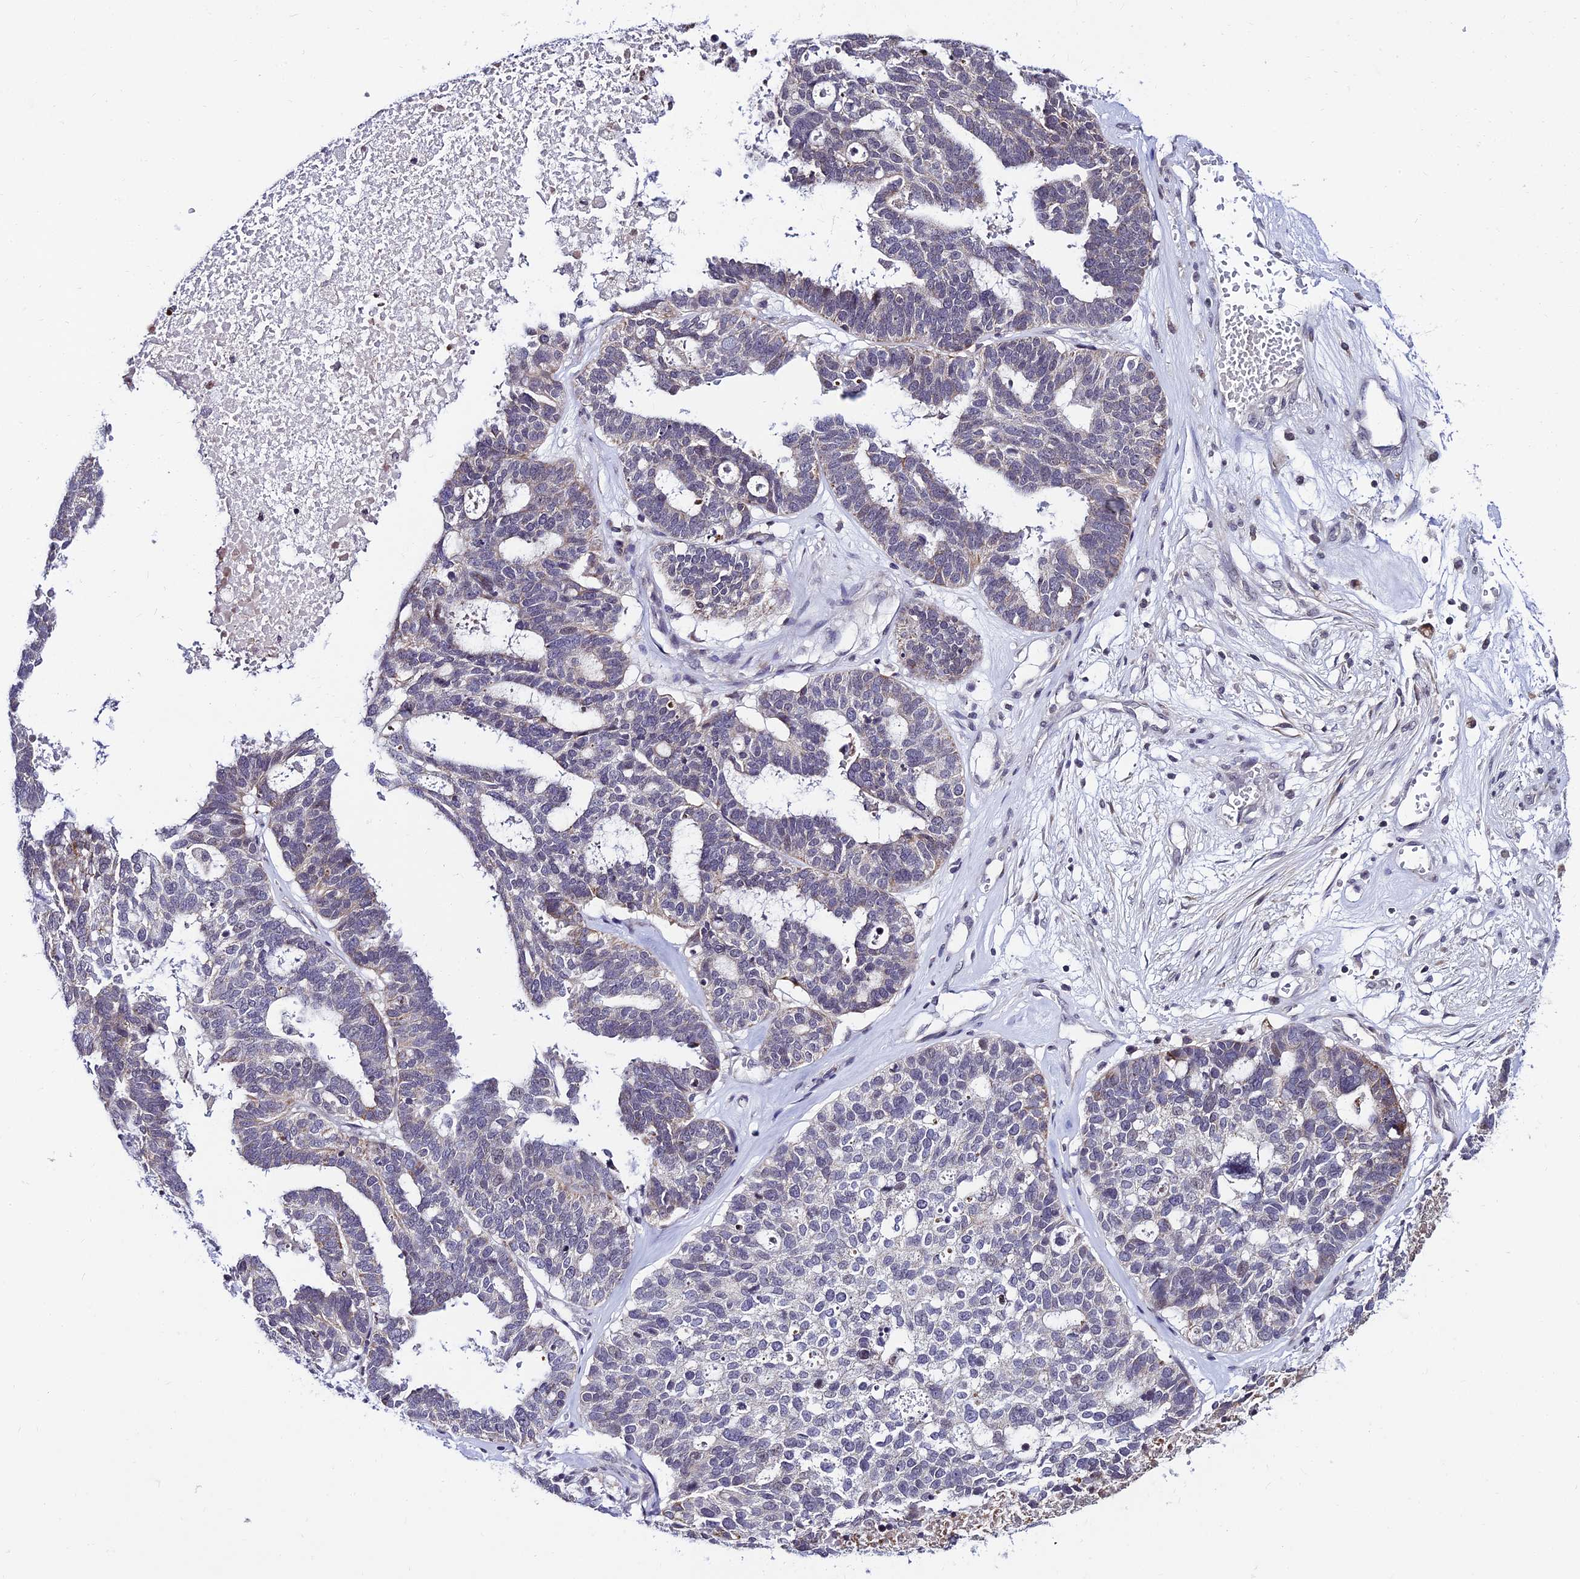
{"staining": {"intensity": "negative", "quantity": "none", "location": "none"}, "tissue": "ovarian cancer", "cell_type": "Tumor cells", "image_type": "cancer", "snomed": [{"axis": "morphology", "description": "Cystadenocarcinoma, serous, NOS"}, {"axis": "topography", "description": "Ovary"}], "caption": "This is a image of immunohistochemistry (IHC) staining of ovarian cancer, which shows no expression in tumor cells.", "gene": "CDNF", "patient": {"sex": "female", "age": 59}}